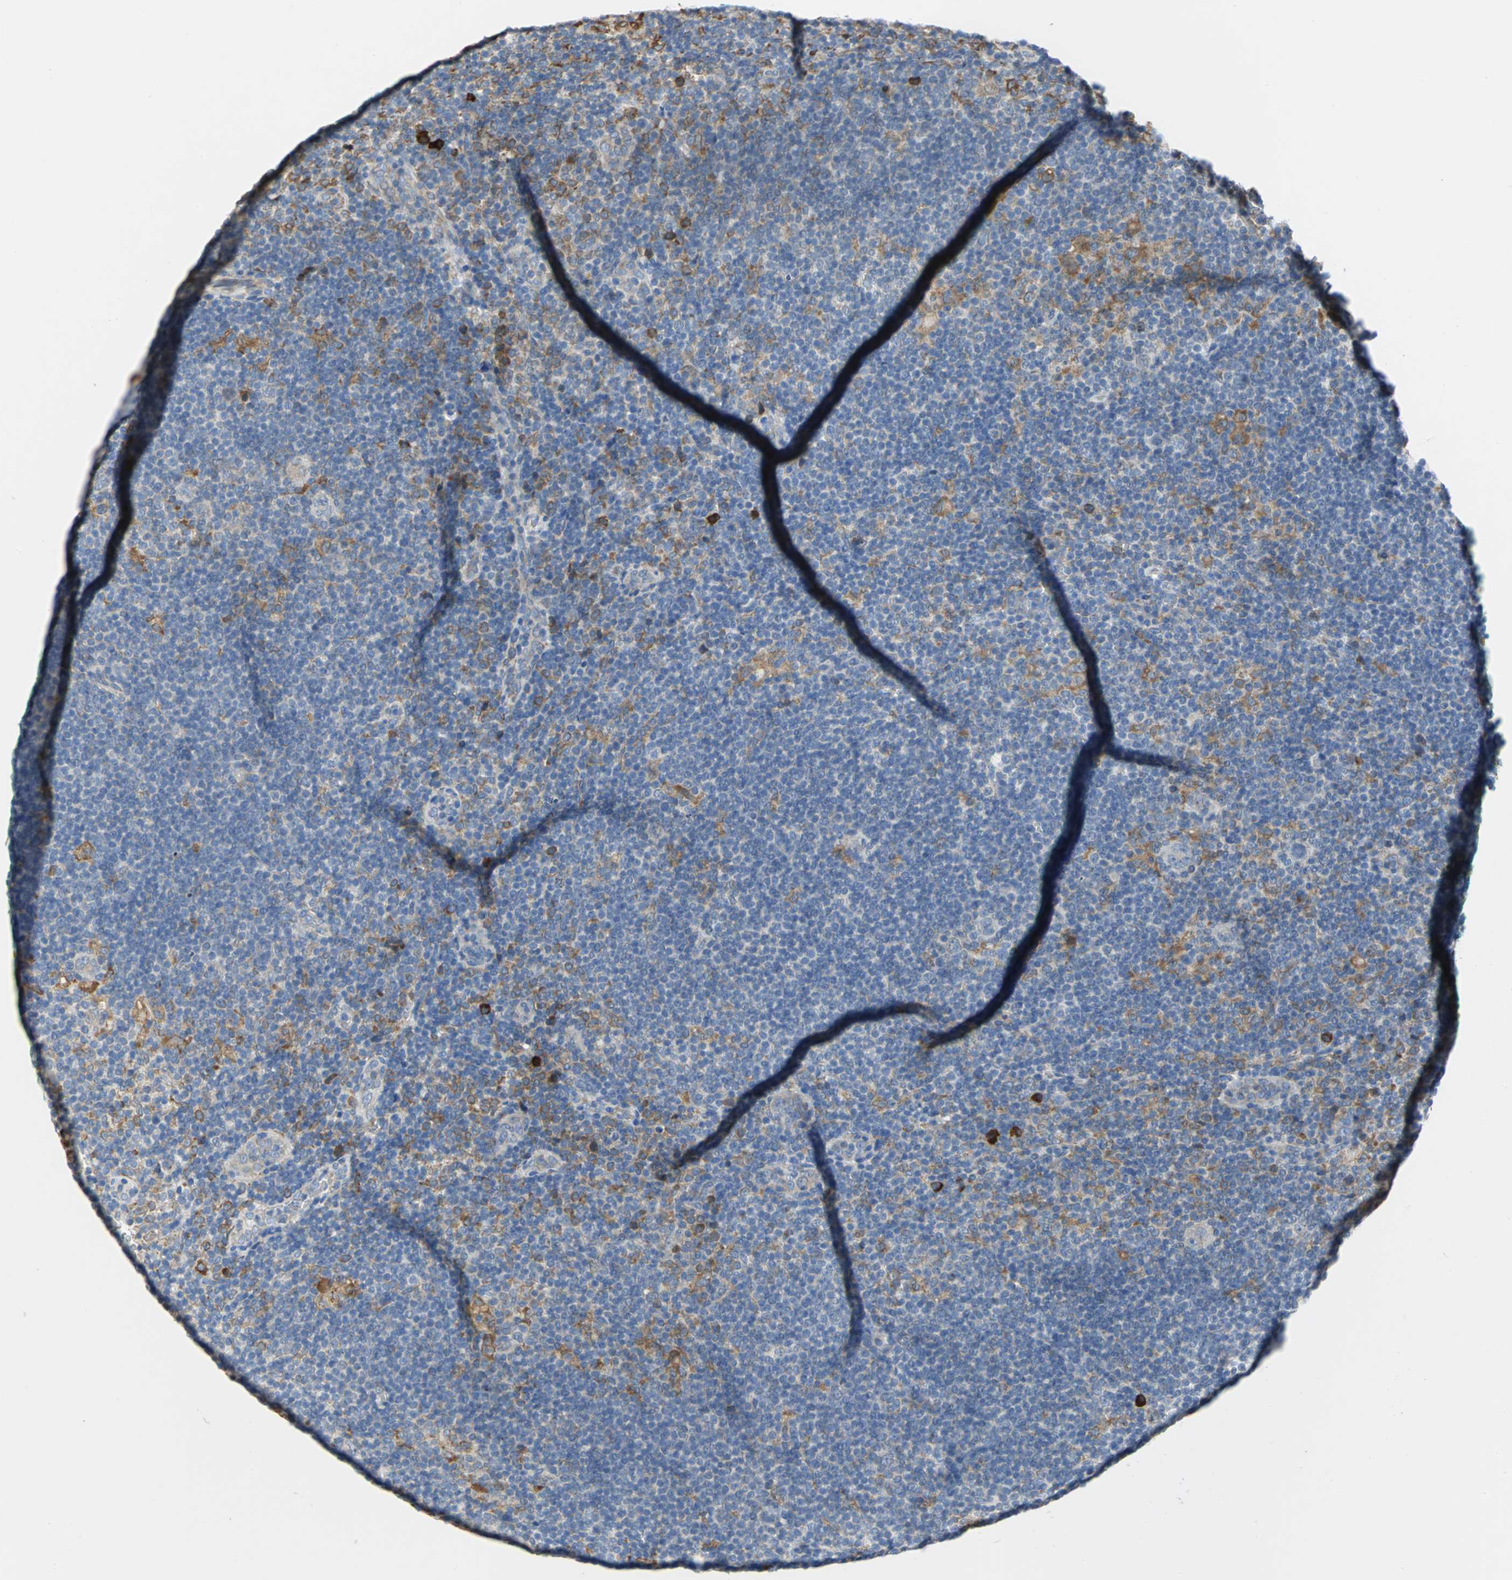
{"staining": {"intensity": "negative", "quantity": "none", "location": "none"}, "tissue": "lymphoma", "cell_type": "Tumor cells", "image_type": "cancer", "snomed": [{"axis": "morphology", "description": "Hodgkin's disease, NOS"}, {"axis": "topography", "description": "Lymph node"}], "caption": "Tumor cells are negative for brown protein staining in lymphoma.", "gene": "SDF2L1", "patient": {"sex": "female", "age": 57}}